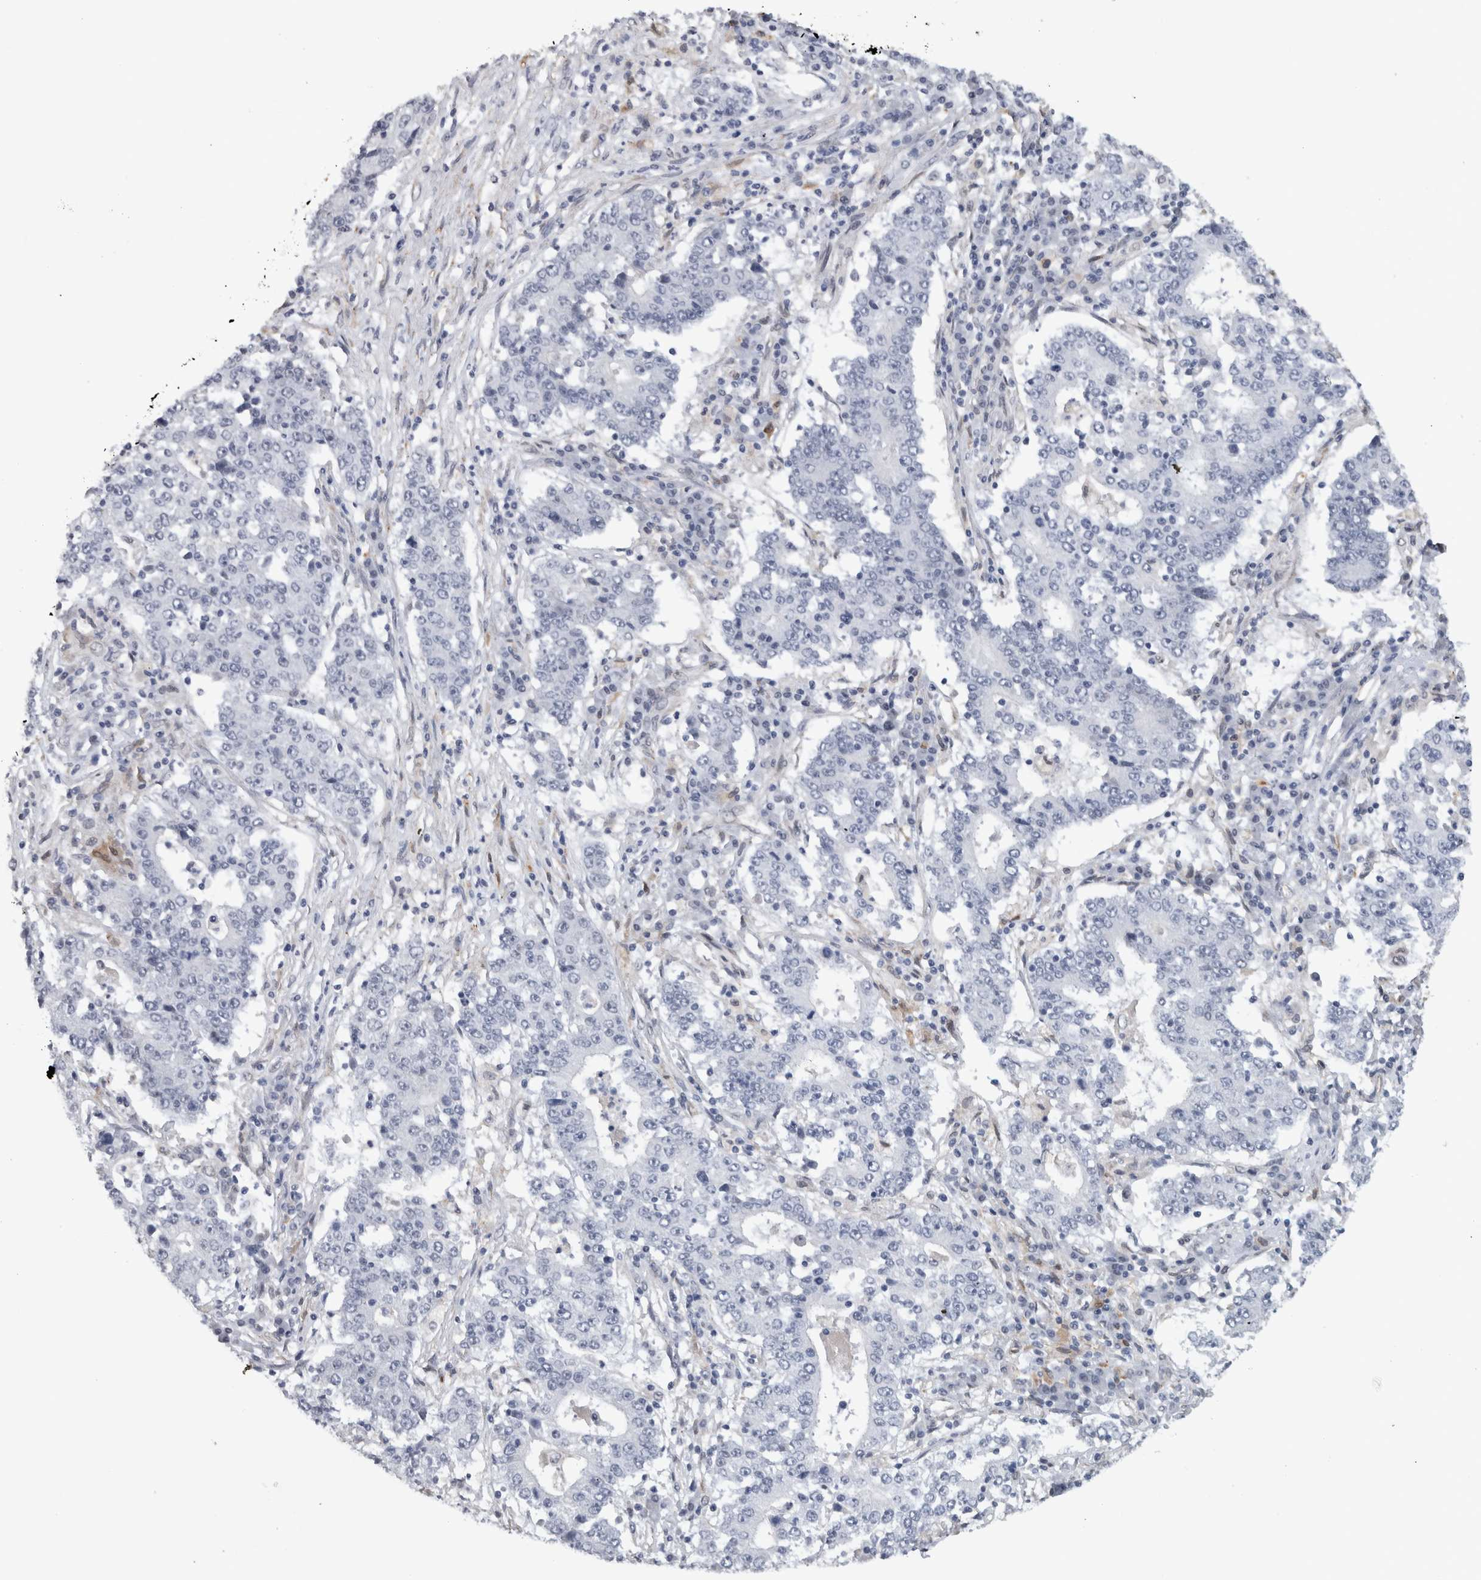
{"staining": {"intensity": "negative", "quantity": "none", "location": "none"}, "tissue": "stomach cancer", "cell_type": "Tumor cells", "image_type": "cancer", "snomed": [{"axis": "morphology", "description": "Adenocarcinoma, NOS"}, {"axis": "topography", "description": "Stomach"}], "caption": "Image shows no significant protein staining in tumor cells of stomach cancer (adenocarcinoma). (Brightfield microscopy of DAB immunohistochemistry at high magnification).", "gene": "PRXL2A", "patient": {"sex": "male", "age": 59}}